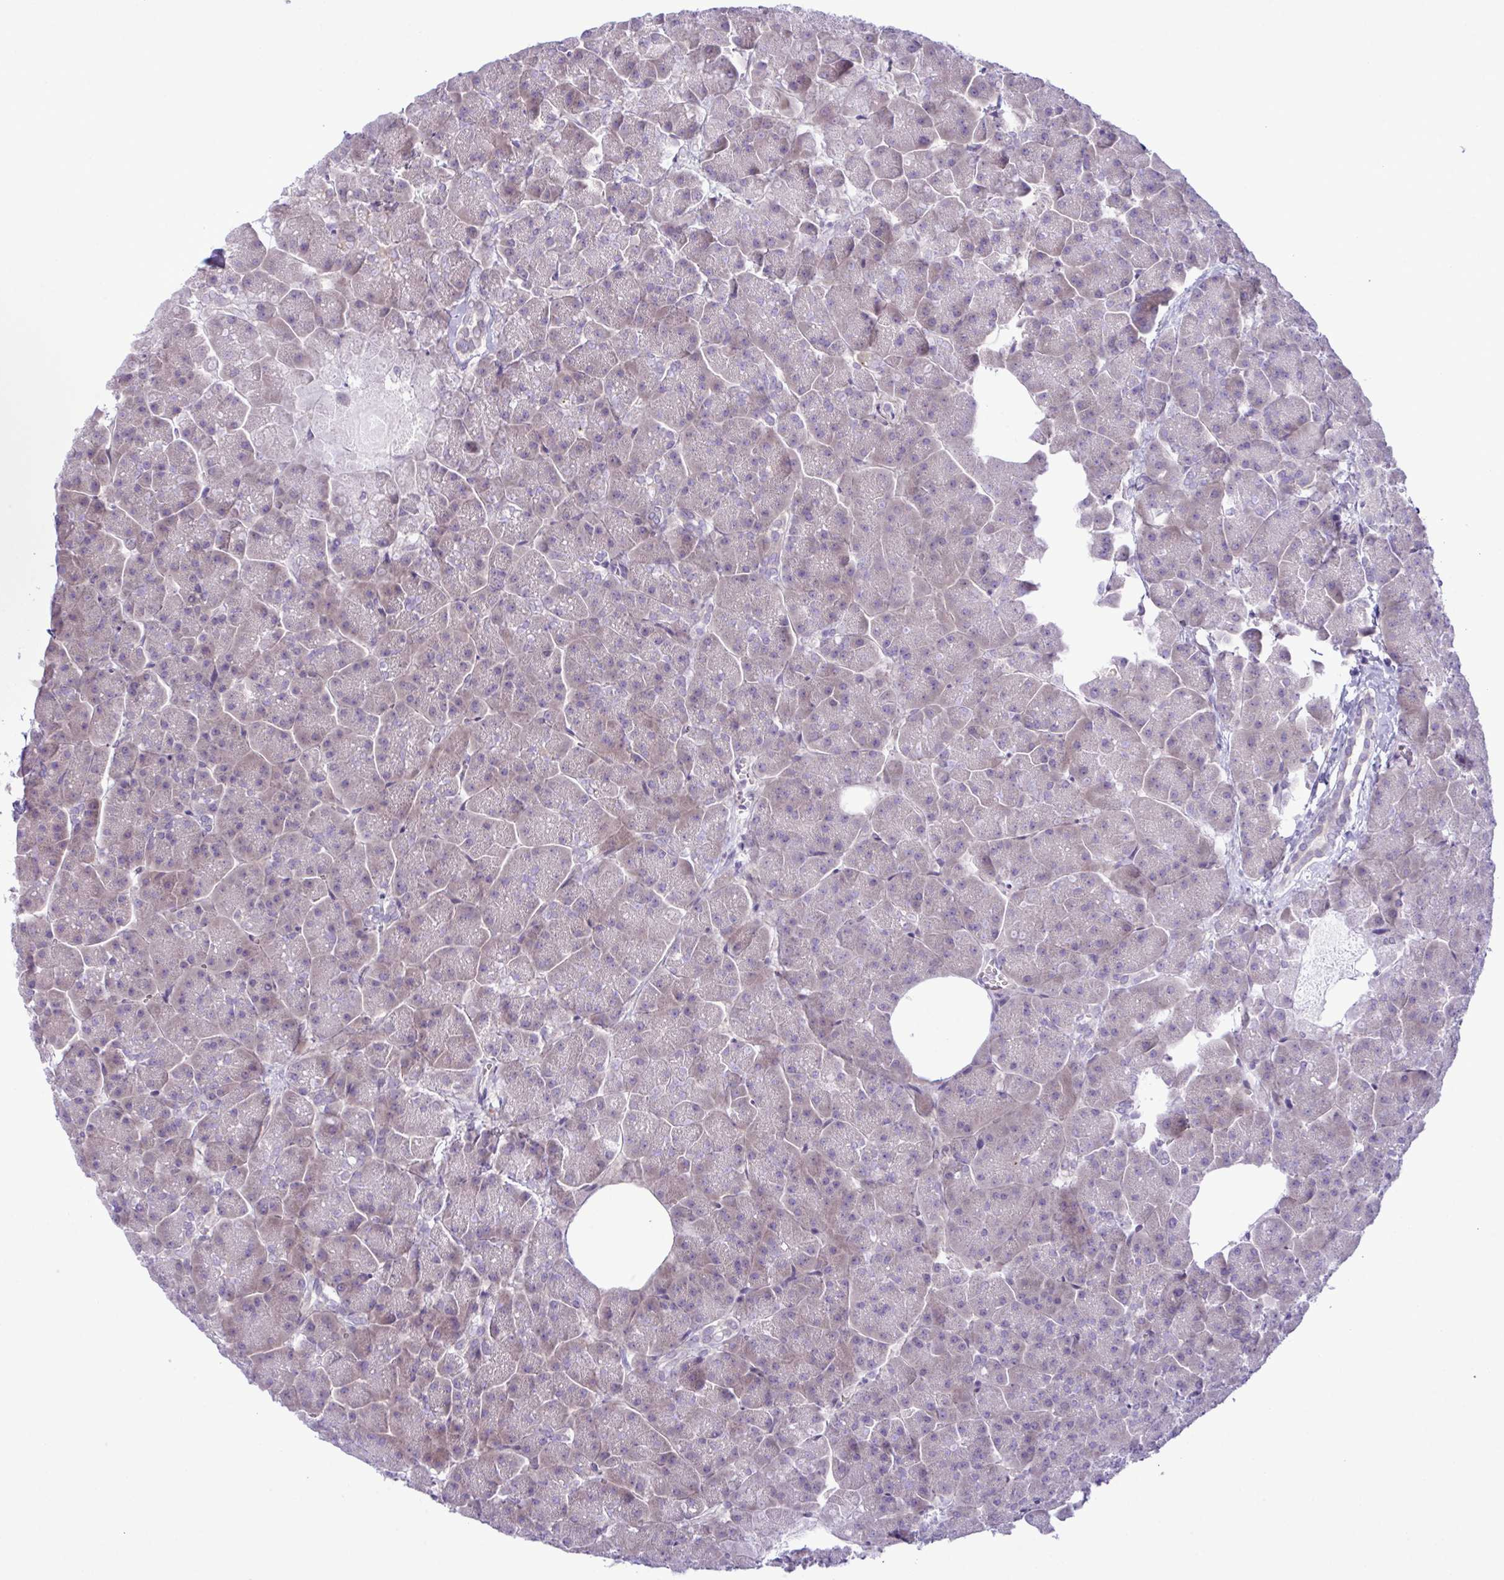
{"staining": {"intensity": "weak", "quantity": "25%-75%", "location": "cytoplasmic/membranous"}, "tissue": "pancreas", "cell_type": "Exocrine glandular cells", "image_type": "normal", "snomed": [{"axis": "morphology", "description": "Normal tissue, NOS"}, {"axis": "topography", "description": "Pancreas"}, {"axis": "topography", "description": "Peripheral nerve tissue"}], "caption": "Immunohistochemistry (IHC) of normal pancreas demonstrates low levels of weak cytoplasmic/membranous expression in about 25%-75% of exocrine glandular cells.", "gene": "SYNPO2L", "patient": {"sex": "male", "age": 54}}